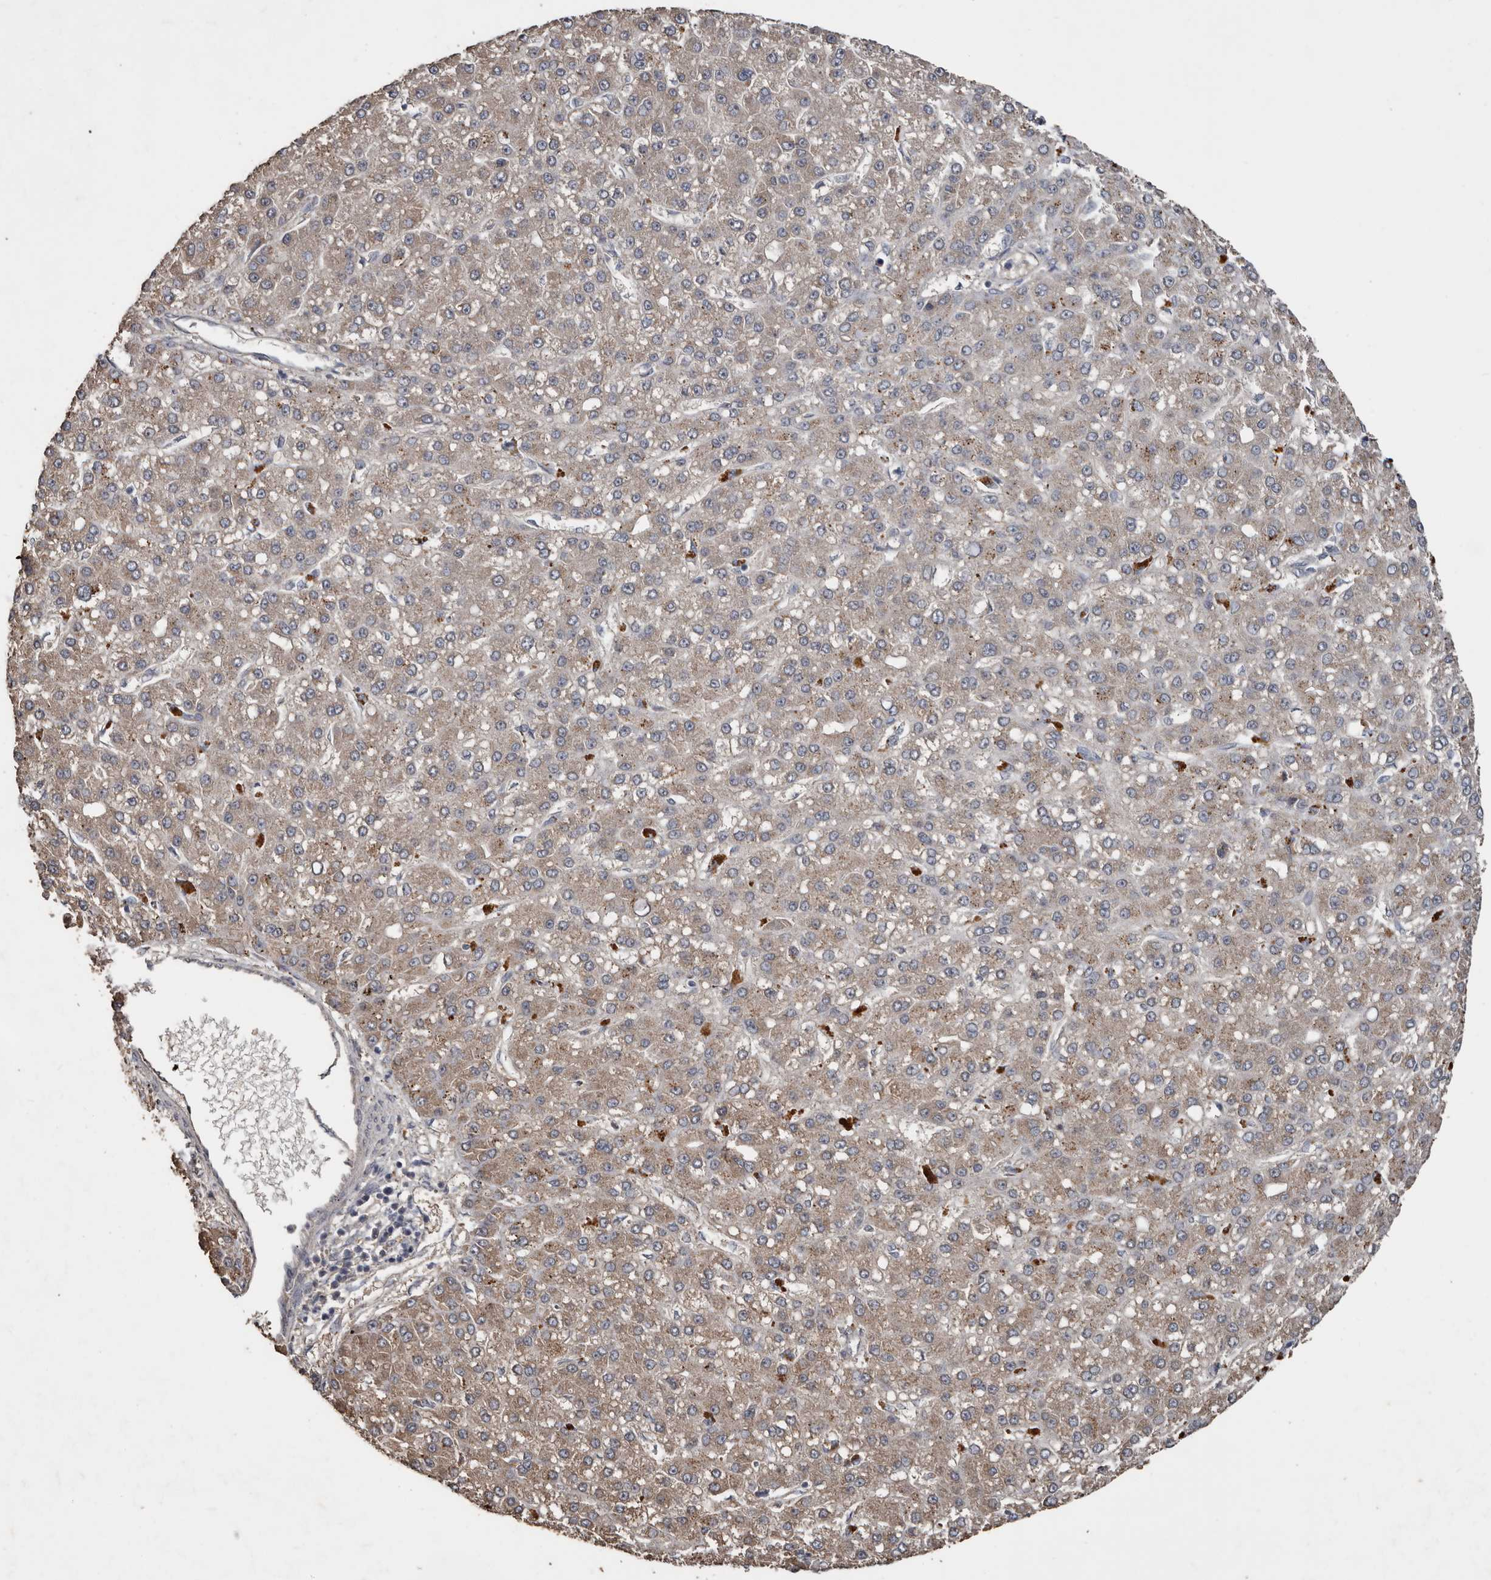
{"staining": {"intensity": "weak", "quantity": ">75%", "location": "cytoplasmic/membranous"}, "tissue": "liver cancer", "cell_type": "Tumor cells", "image_type": "cancer", "snomed": [{"axis": "morphology", "description": "Carcinoma, Hepatocellular, NOS"}, {"axis": "topography", "description": "Liver"}], "caption": "About >75% of tumor cells in human hepatocellular carcinoma (liver) reveal weak cytoplasmic/membranous protein positivity as visualized by brown immunohistochemical staining.", "gene": "HYAL4", "patient": {"sex": "male", "age": 67}}